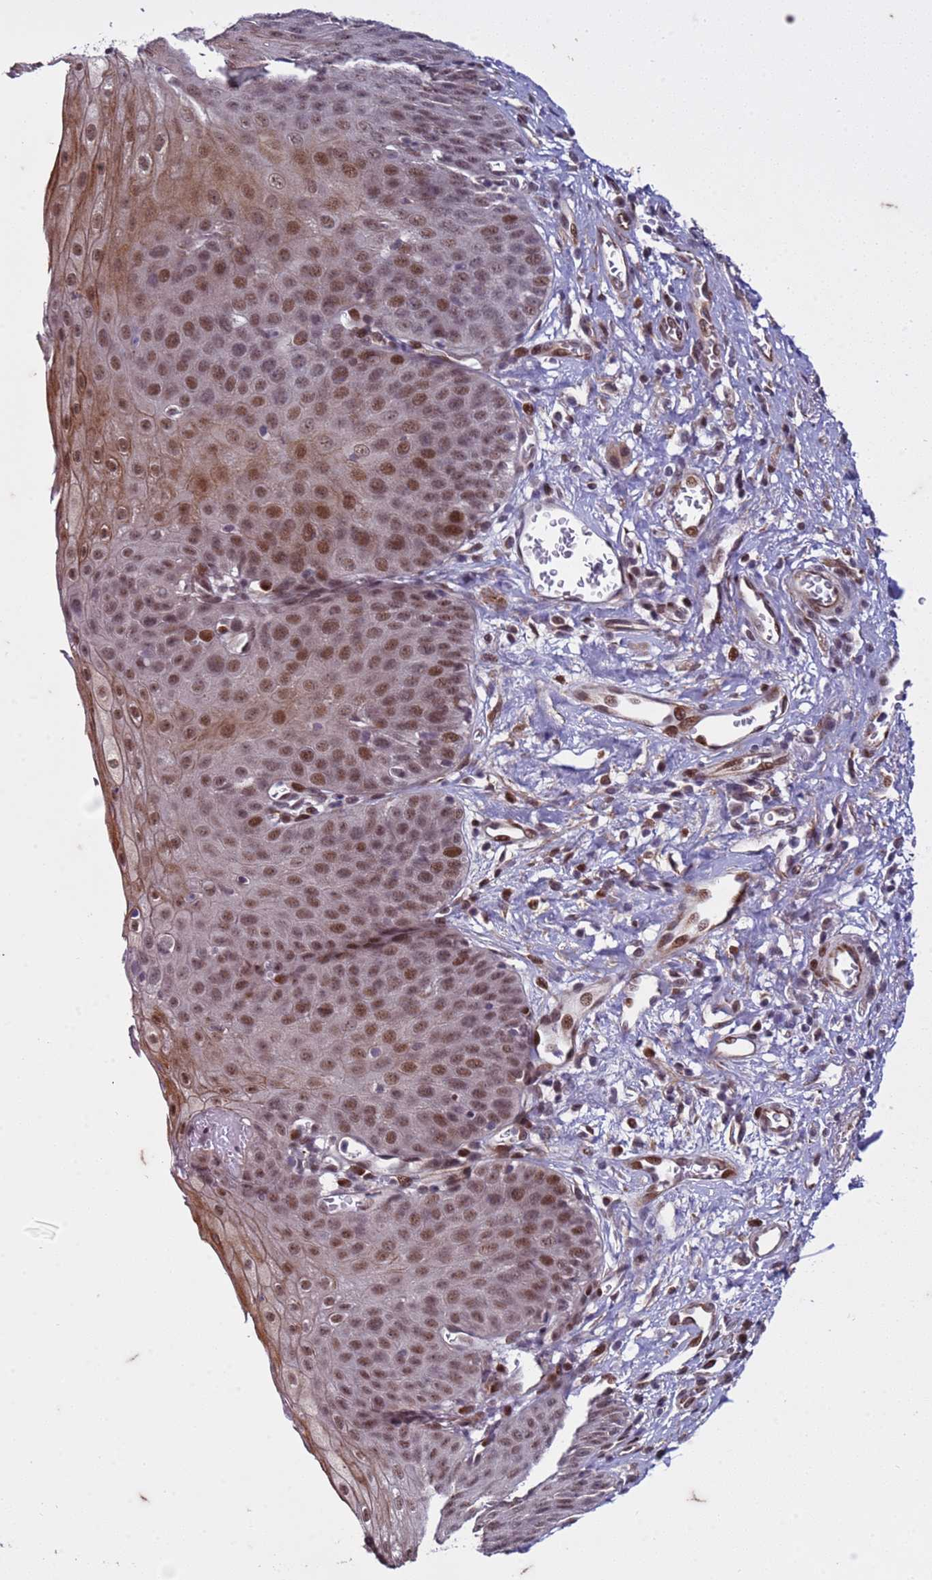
{"staining": {"intensity": "moderate", "quantity": "25%-75%", "location": "cytoplasmic/membranous,nuclear"}, "tissue": "esophagus", "cell_type": "Squamous epithelial cells", "image_type": "normal", "snomed": [{"axis": "morphology", "description": "Normal tissue, NOS"}, {"axis": "topography", "description": "Esophagus"}], "caption": "Immunohistochemical staining of unremarkable esophagus demonstrates 25%-75% levels of moderate cytoplasmic/membranous,nuclear protein expression in approximately 25%-75% of squamous epithelial cells. The staining was performed using DAB to visualize the protein expression in brown, while the nuclei were stained in blue with hematoxylin (Magnification: 20x).", "gene": "SHC3", "patient": {"sex": "male", "age": 71}}